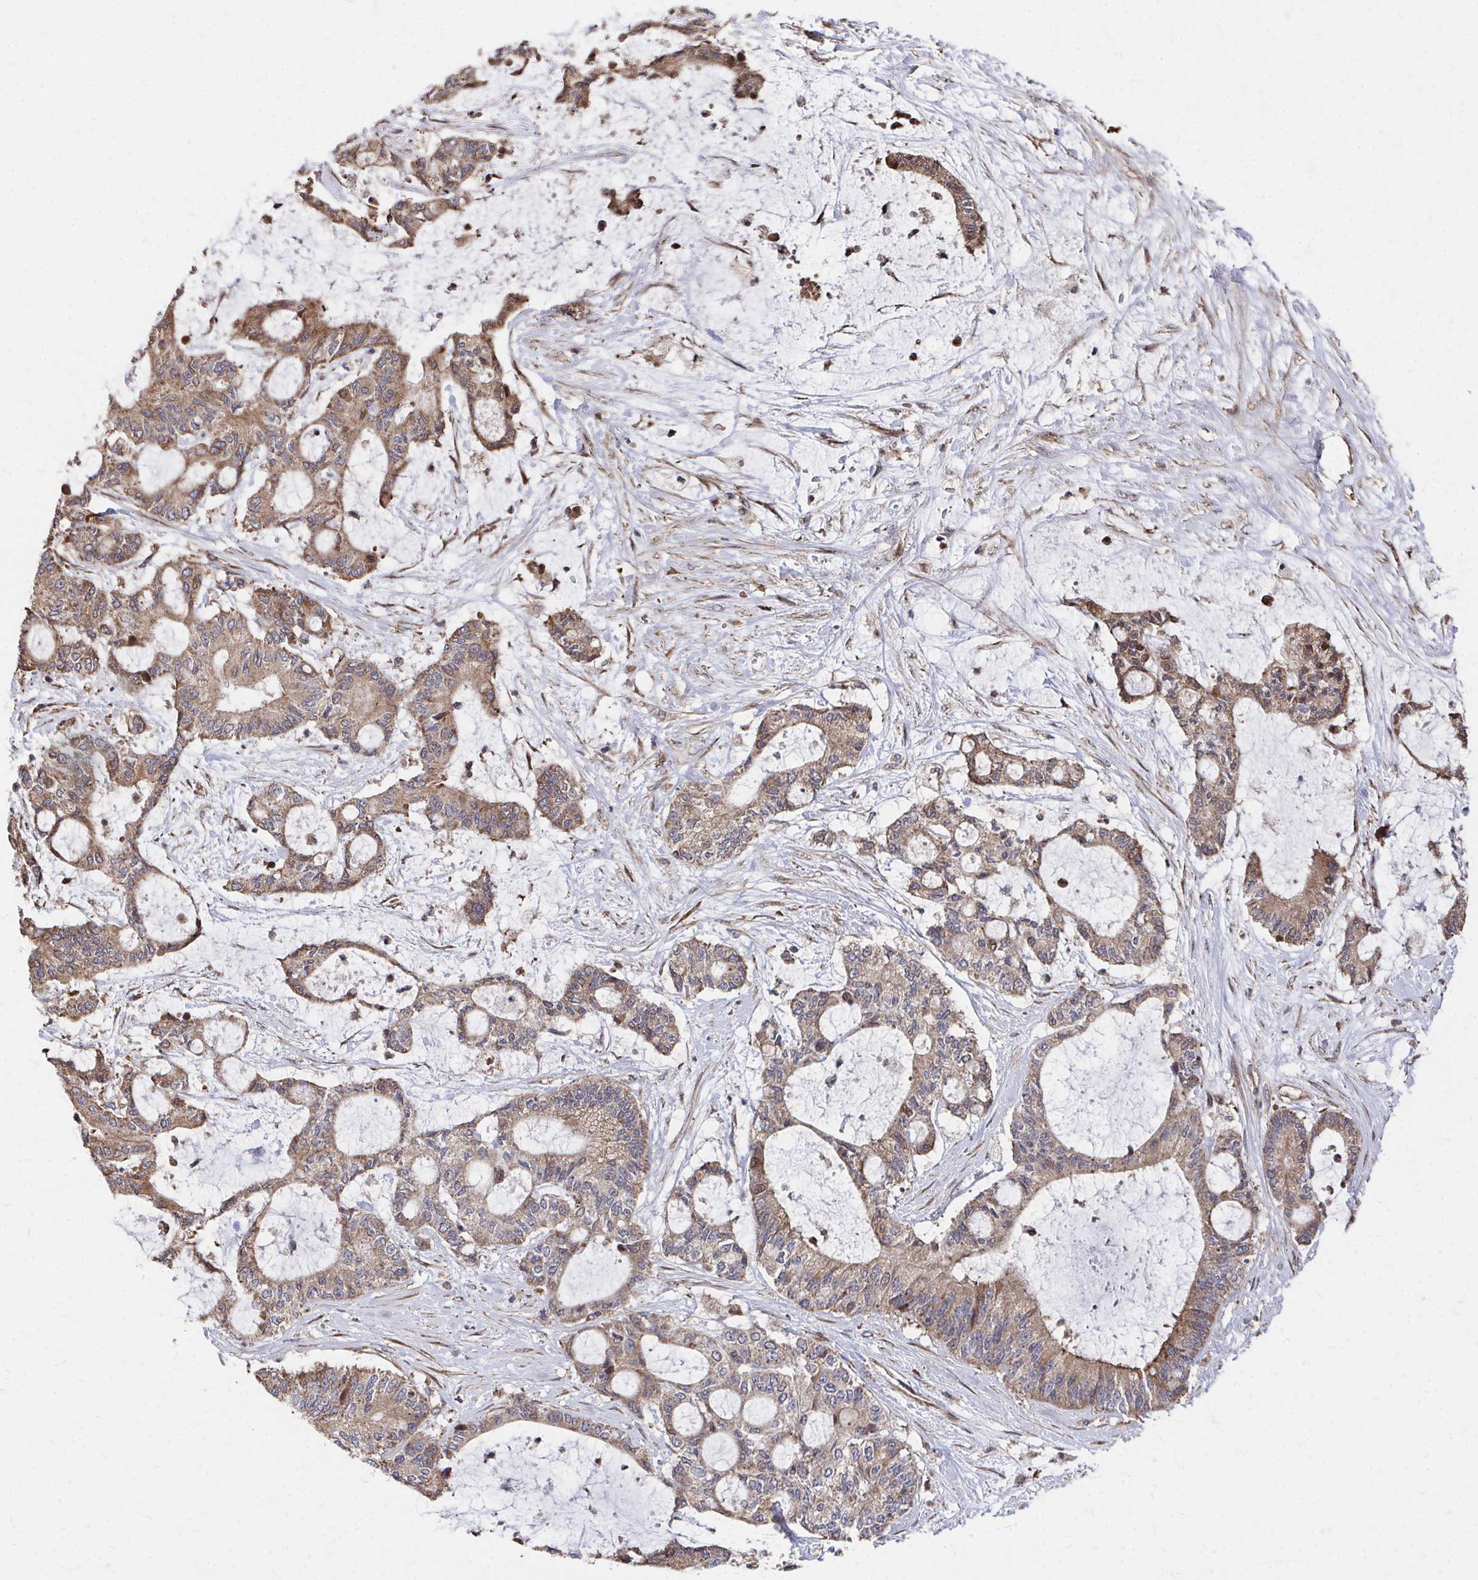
{"staining": {"intensity": "moderate", "quantity": ">75%", "location": "cytoplasmic/membranous"}, "tissue": "liver cancer", "cell_type": "Tumor cells", "image_type": "cancer", "snomed": [{"axis": "morphology", "description": "Normal tissue, NOS"}, {"axis": "morphology", "description": "Cholangiocarcinoma"}, {"axis": "topography", "description": "Liver"}, {"axis": "topography", "description": "Peripheral nerve tissue"}], "caption": "DAB (3,3'-diaminobenzidine) immunohistochemical staining of liver cancer exhibits moderate cytoplasmic/membranous protein expression in about >75% of tumor cells. (Brightfield microscopy of DAB IHC at high magnification).", "gene": "FAM89A", "patient": {"sex": "female", "age": 73}}